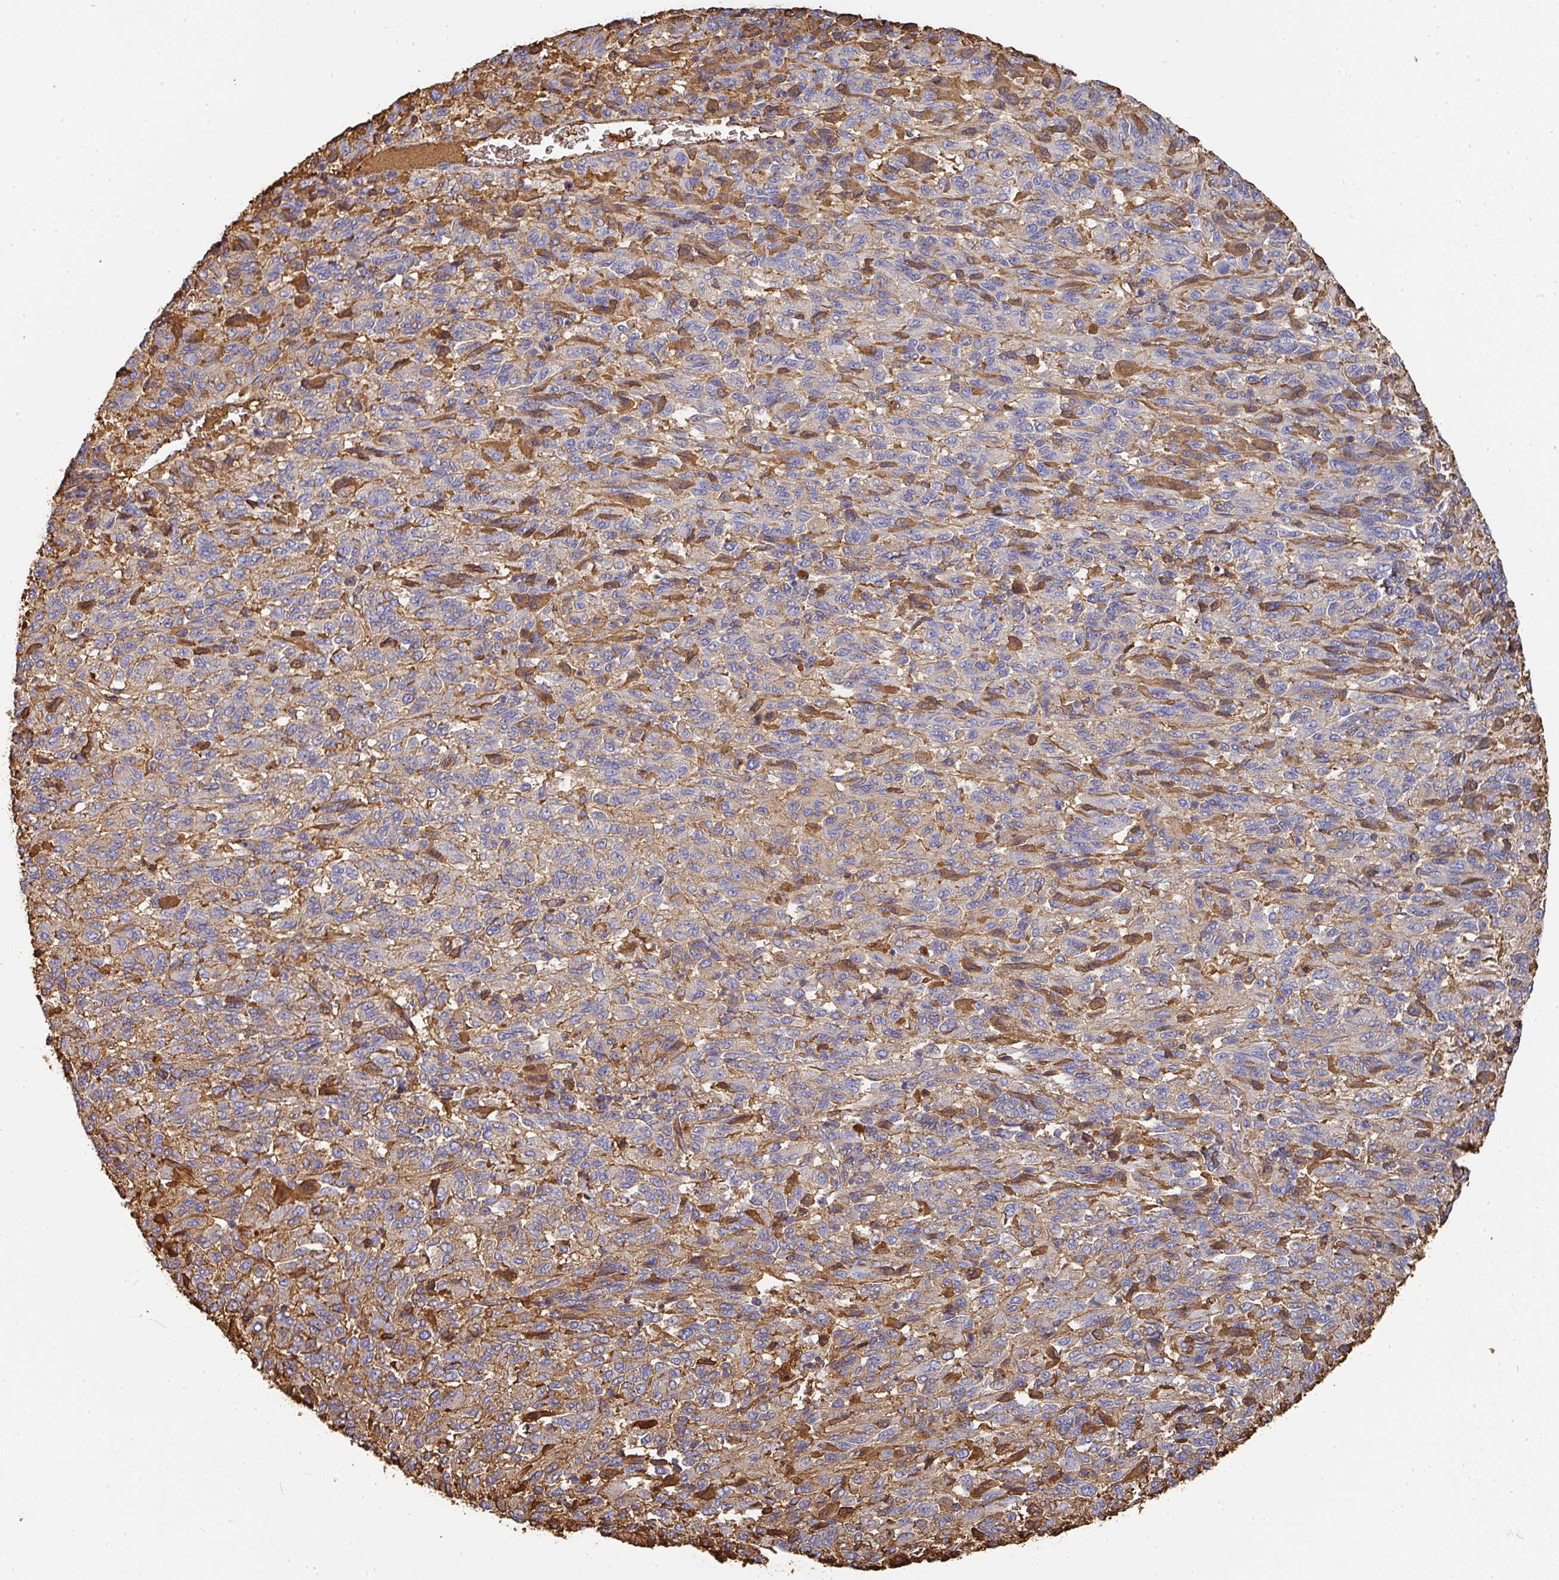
{"staining": {"intensity": "moderate", "quantity": "<25%", "location": "cytoplasmic/membranous"}, "tissue": "melanoma", "cell_type": "Tumor cells", "image_type": "cancer", "snomed": [{"axis": "morphology", "description": "Malignant melanoma, Metastatic site"}, {"axis": "topography", "description": "Lung"}], "caption": "IHC (DAB (3,3'-diaminobenzidine)) staining of melanoma demonstrates moderate cytoplasmic/membranous protein positivity in about <25% of tumor cells. (Stains: DAB in brown, nuclei in blue, Microscopy: brightfield microscopy at high magnification).", "gene": "ALB", "patient": {"sex": "male", "age": 64}}